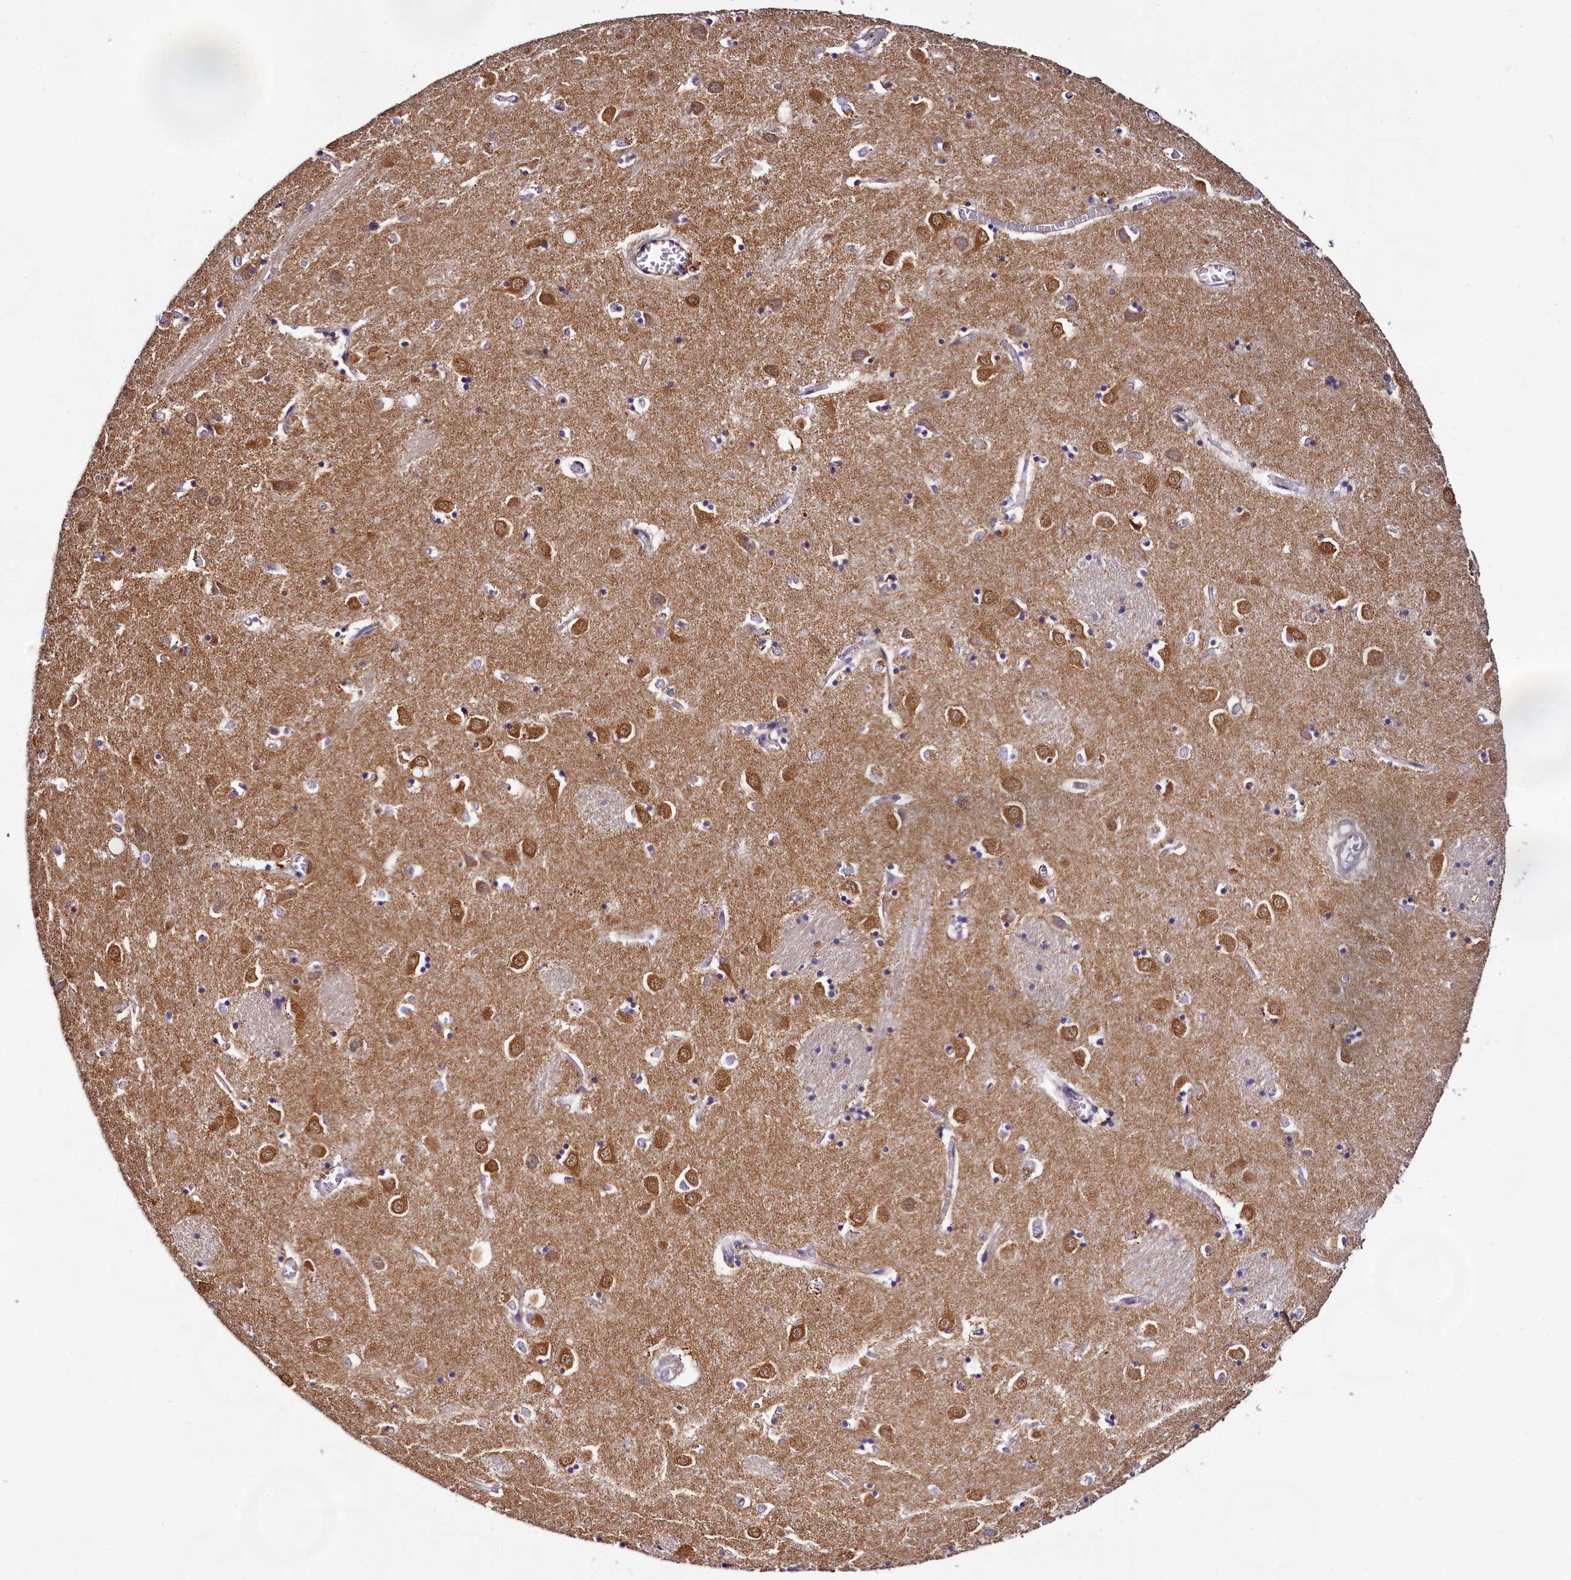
{"staining": {"intensity": "negative", "quantity": "none", "location": "none"}, "tissue": "caudate", "cell_type": "Glial cells", "image_type": "normal", "snomed": [{"axis": "morphology", "description": "Normal tissue, NOS"}, {"axis": "topography", "description": "Lateral ventricle wall"}], "caption": "Caudate was stained to show a protein in brown. There is no significant staining in glial cells. (DAB IHC, high magnification).", "gene": "CEP295", "patient": {"sex": "male", "age": 70}}